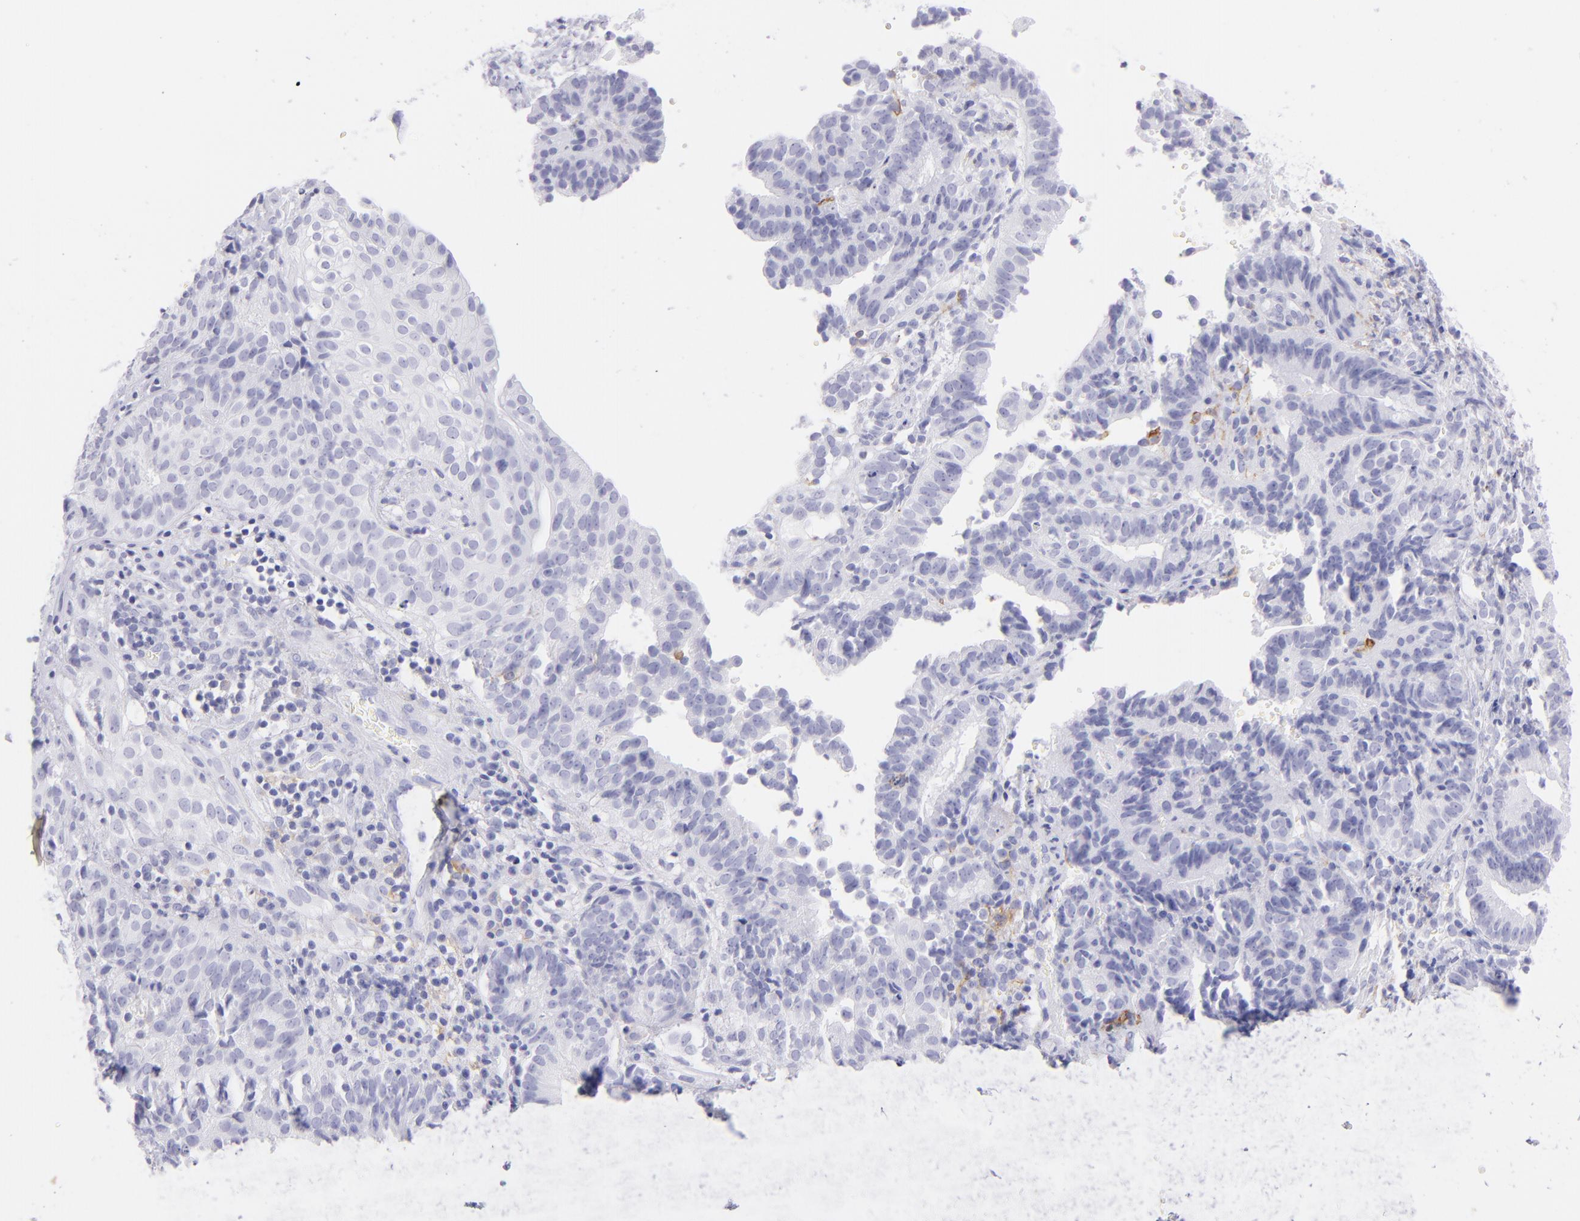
{"staining": {"intensity": "negative", "quantity": "none", "location": "none"}, "tissue": "cervical cancer", "cell_type": "Tumor cells", "image_type": "cancer", "snomed": [{"axis": "morphology", "description": "Adenocarcinoma, NOS"}, {"axis": "topography", "description": "Cervix"}], "caption": "Cervical cancer (adenocarcinoma) stained for a protein using immunohistochemistry reveals no expression tumor cells.", "gene": "CD72", "patient": {"sex": "female", "age": 60}}